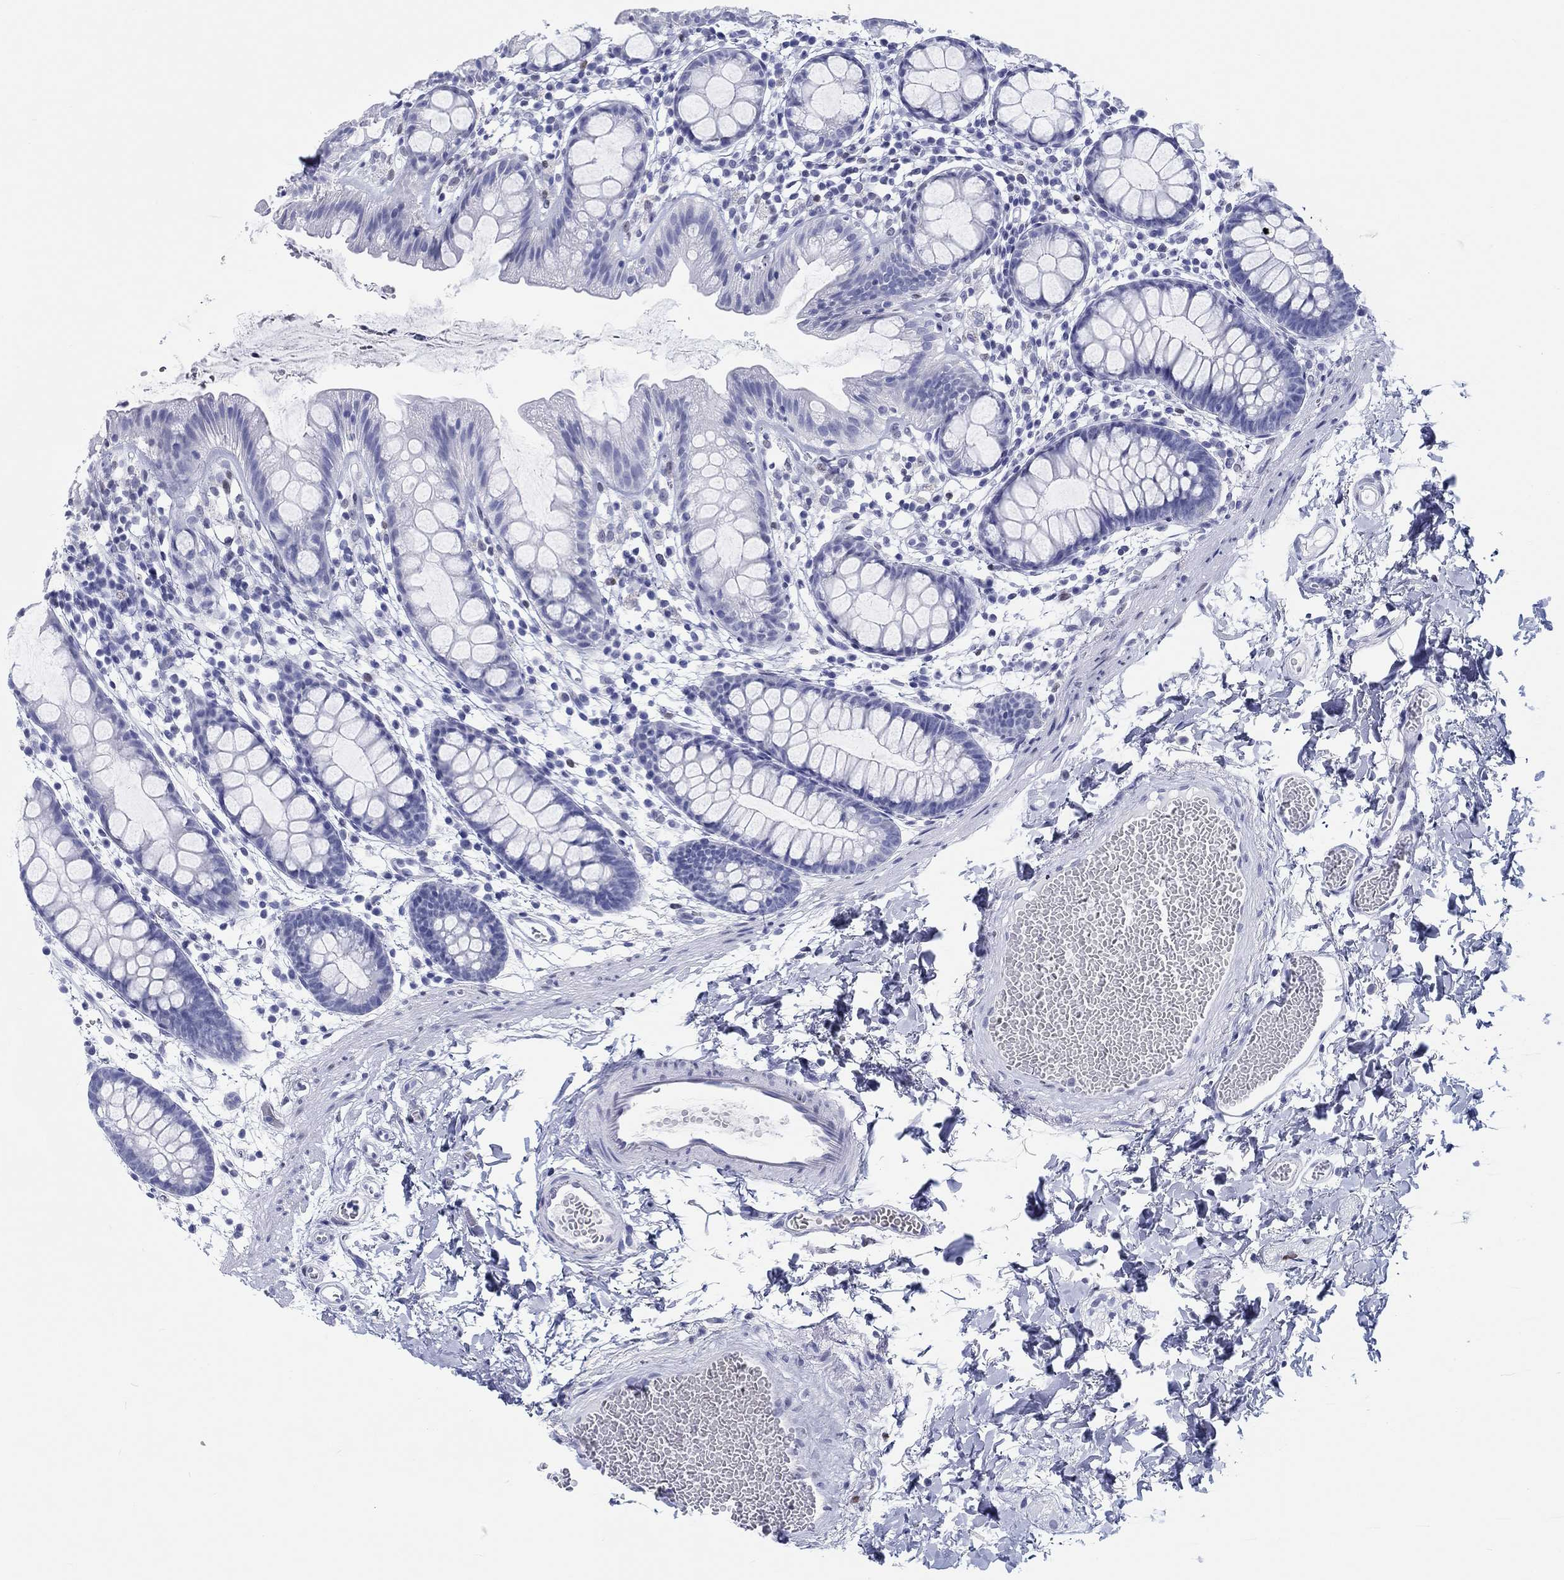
{"staining": {"intensity": "negative", "quantity": "none", "location": "none"}, "tissue": "rectum", "cell_type": "Glandular cells", "image_type": "normal", "snomed": [{"axis": "morphology", "description": "Normal tissue, NOS"}, {"axis": "topography", "description": "Rectum"}], "caption": "The photomicrograph reveals no staining of glandular cells in unremarkable rectum. Brightfield microscopy of immunohistochemistry stained with DAB (3,3'-diaminobenzidine) (brown) and hematoxylin (blue), captured at high magnification.", "gene": "H1", "patient": {"sex": "male", "age": 57}}